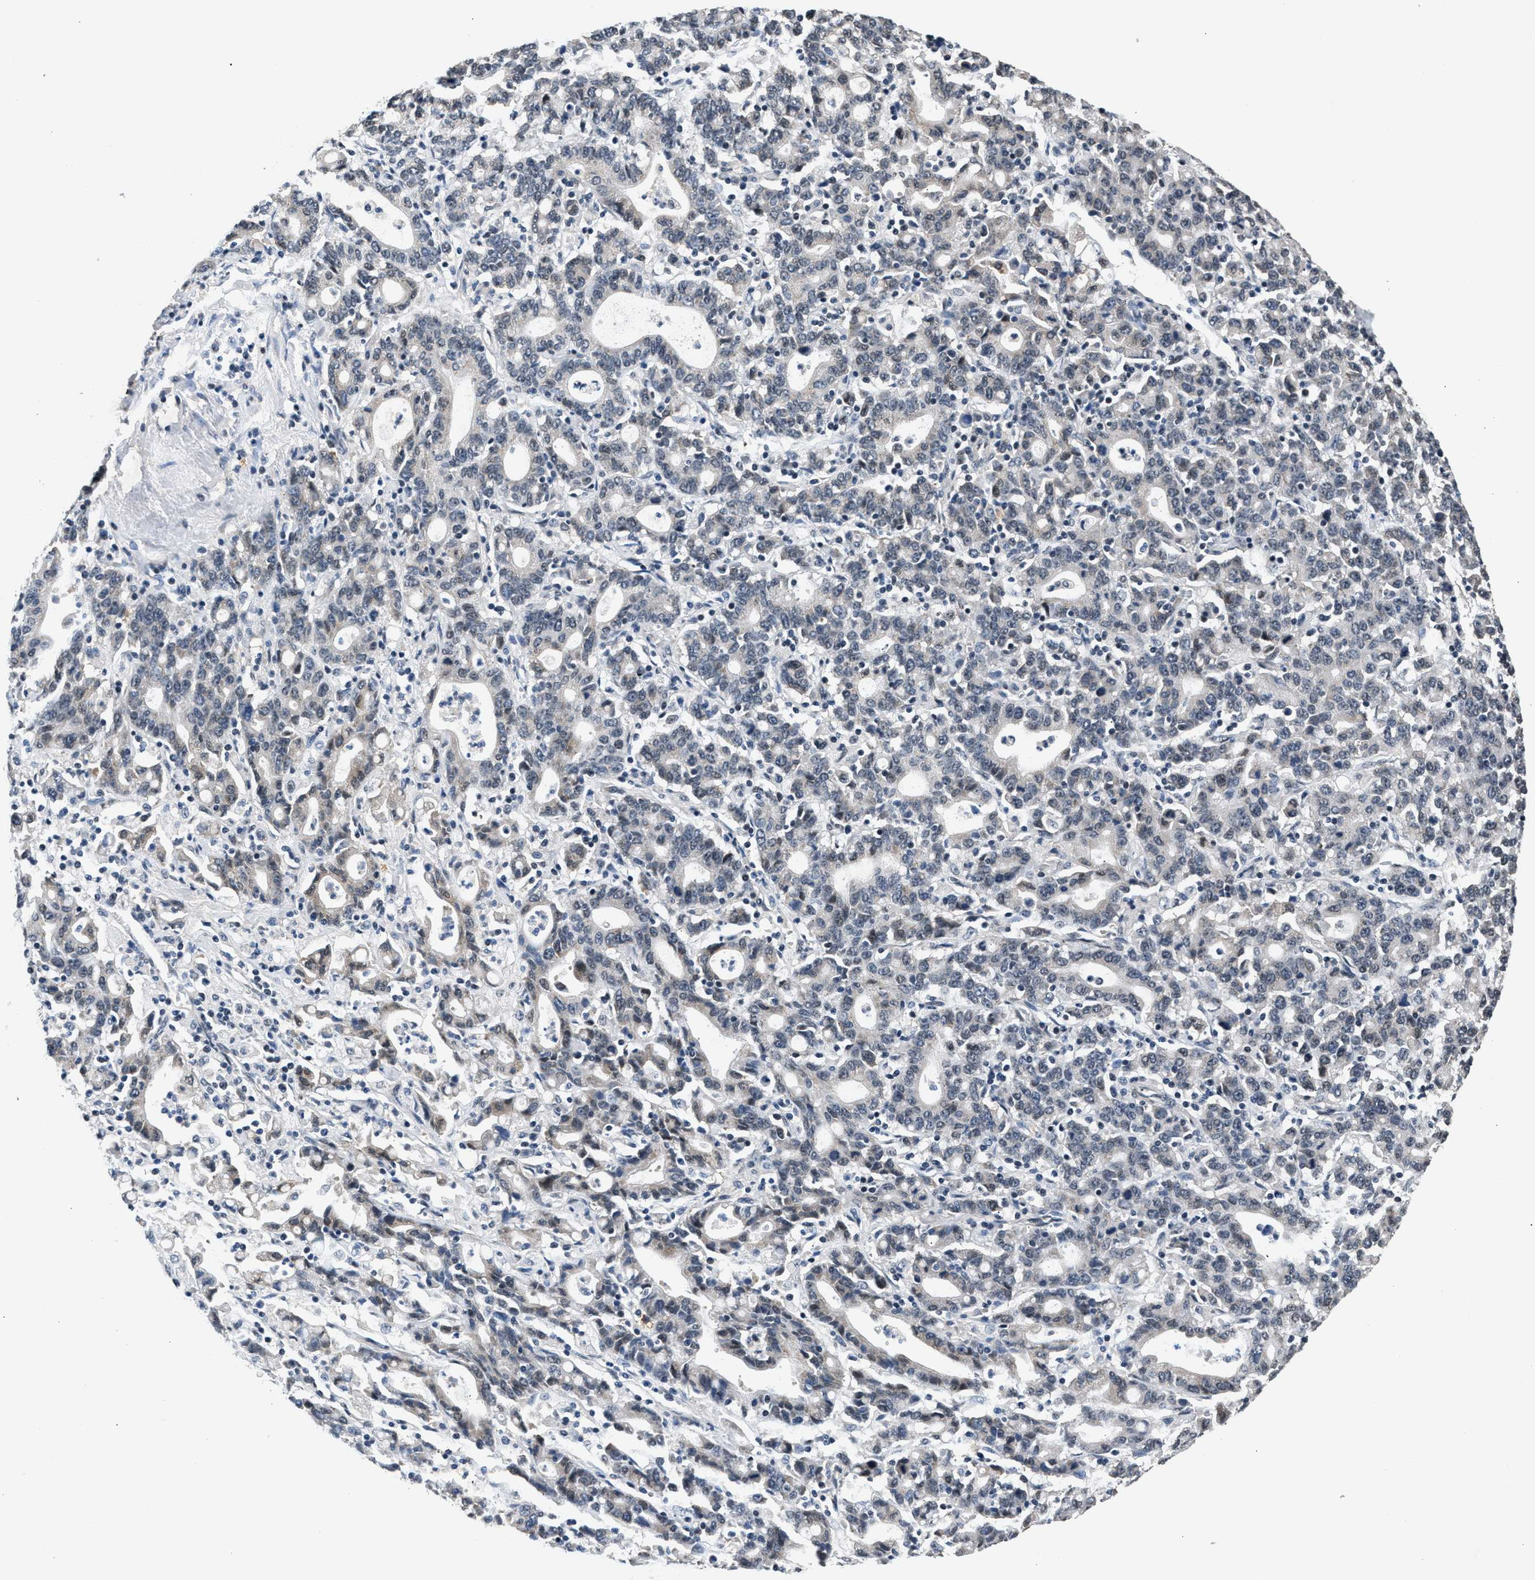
{"staining": {"intensity": "weak", "quantity": "<25%", "location": "cytoplasmic/membranous"}, "tissue": "stomach cancer", "cell_type": "Tumor cells", "image_type": "cancer", "snomed": [{"axis": "morphology", "description": "Adenocarcinoma, NOS"}, {"axis": "topography", "description": "Stomach, upper"}], "caption": "A micrograph of human stomach cancer is negative for staining in tumor cells.", "gene": "RBM33", "patient": {"sex": "male", "age": 69}}